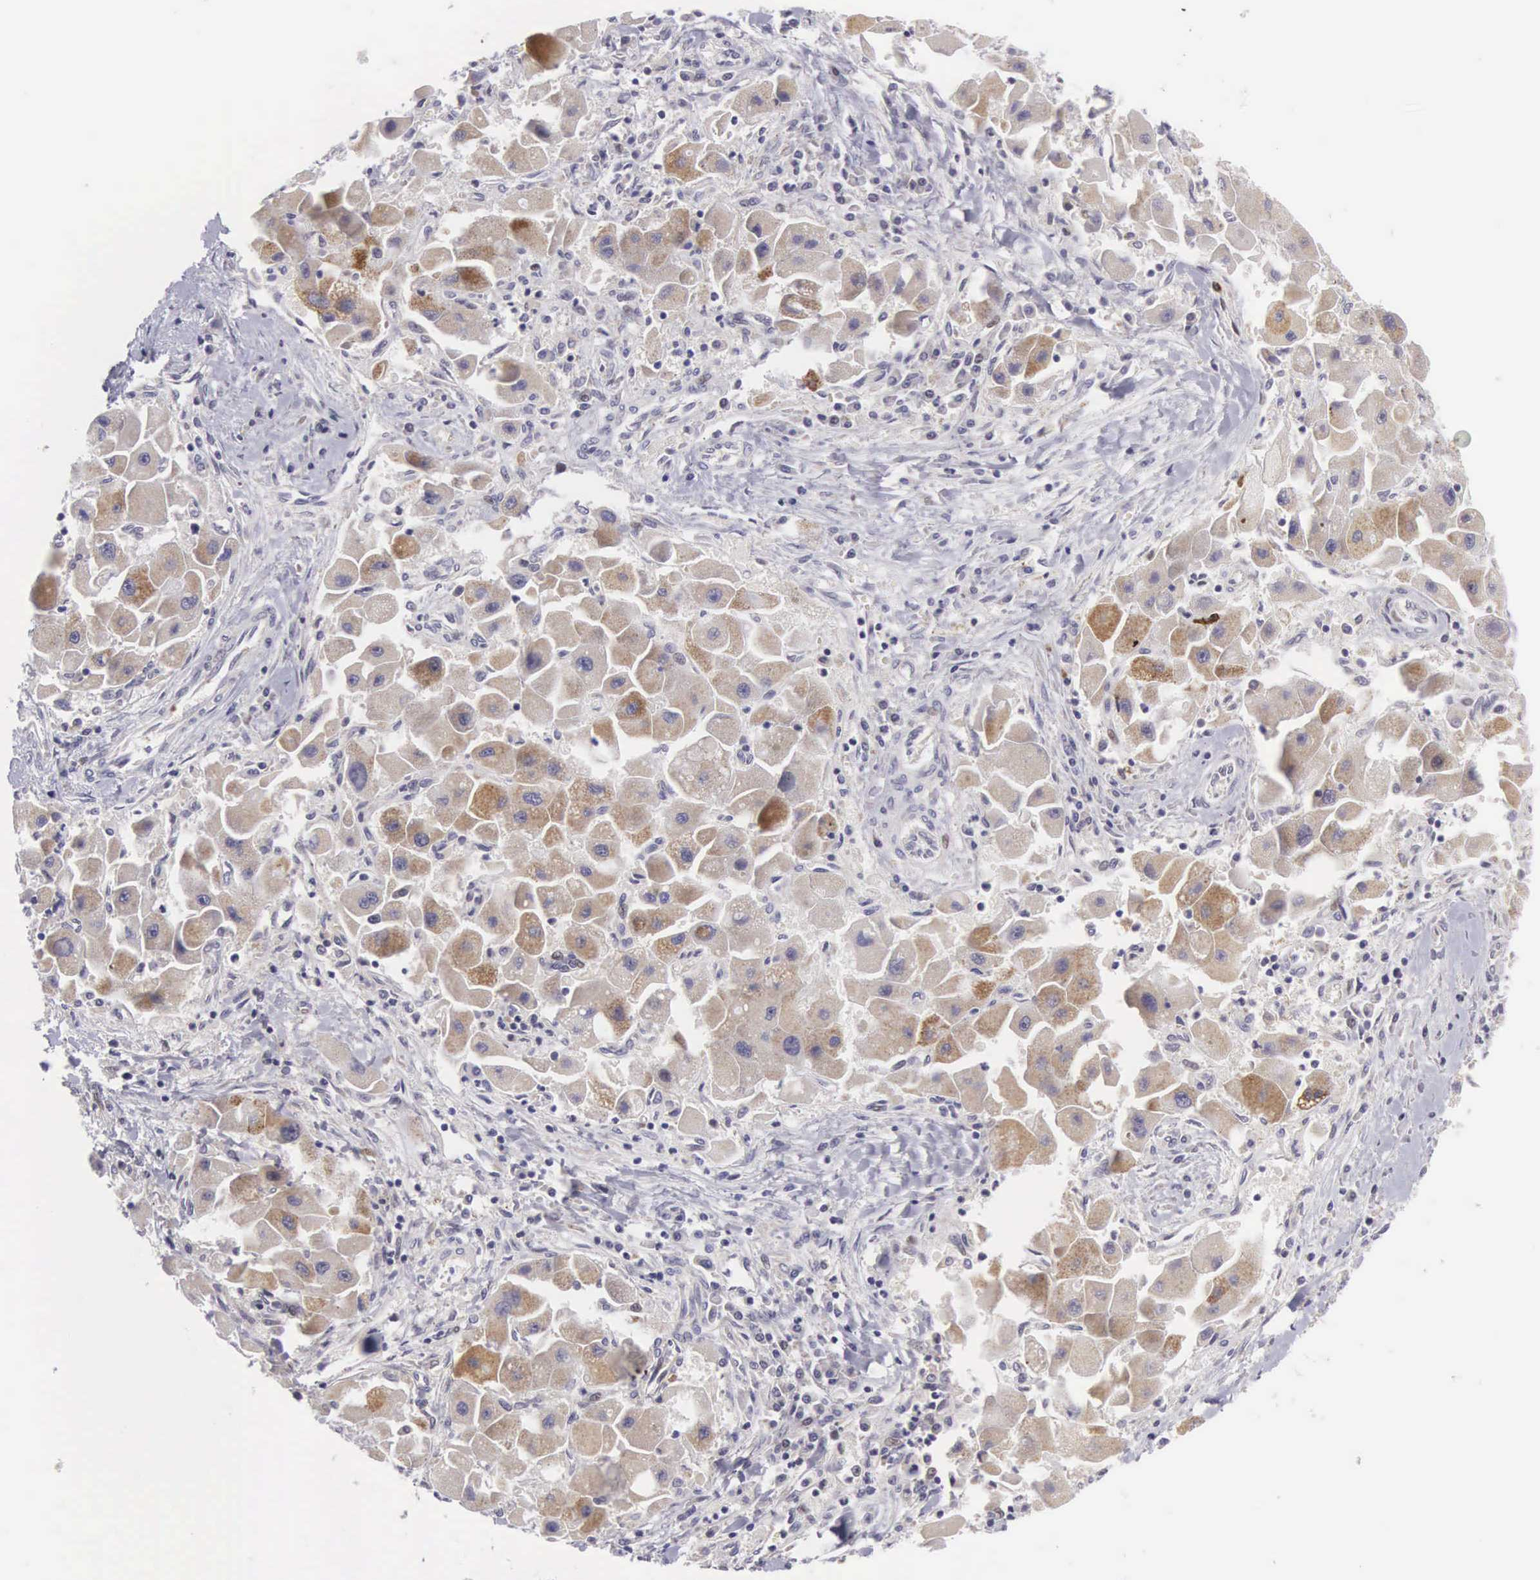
{"staining": {"intensity": "weak", "quantity": "<25%", "location": "cytoplasmic/membranous"}, "tissue": "liver cancer", "cell_type": "Tumor cells", "image_type": "cancer", "snomed": [{"axis": "morphology", "description": "Carcinoma, Hepatocellular, NOS"}, {"axis": "topography", "description": "Liver"}], "caption": "Immunohistochemistry (IHC) image of liver cancer (hepatocellular carcinoma) stained for a protein (brown), which shows no positivity in tumor cells. (DAB immunohistochemistry, high magnification).", "gene": "EMID1", "patient": {"sex": "male", "age": 24}}